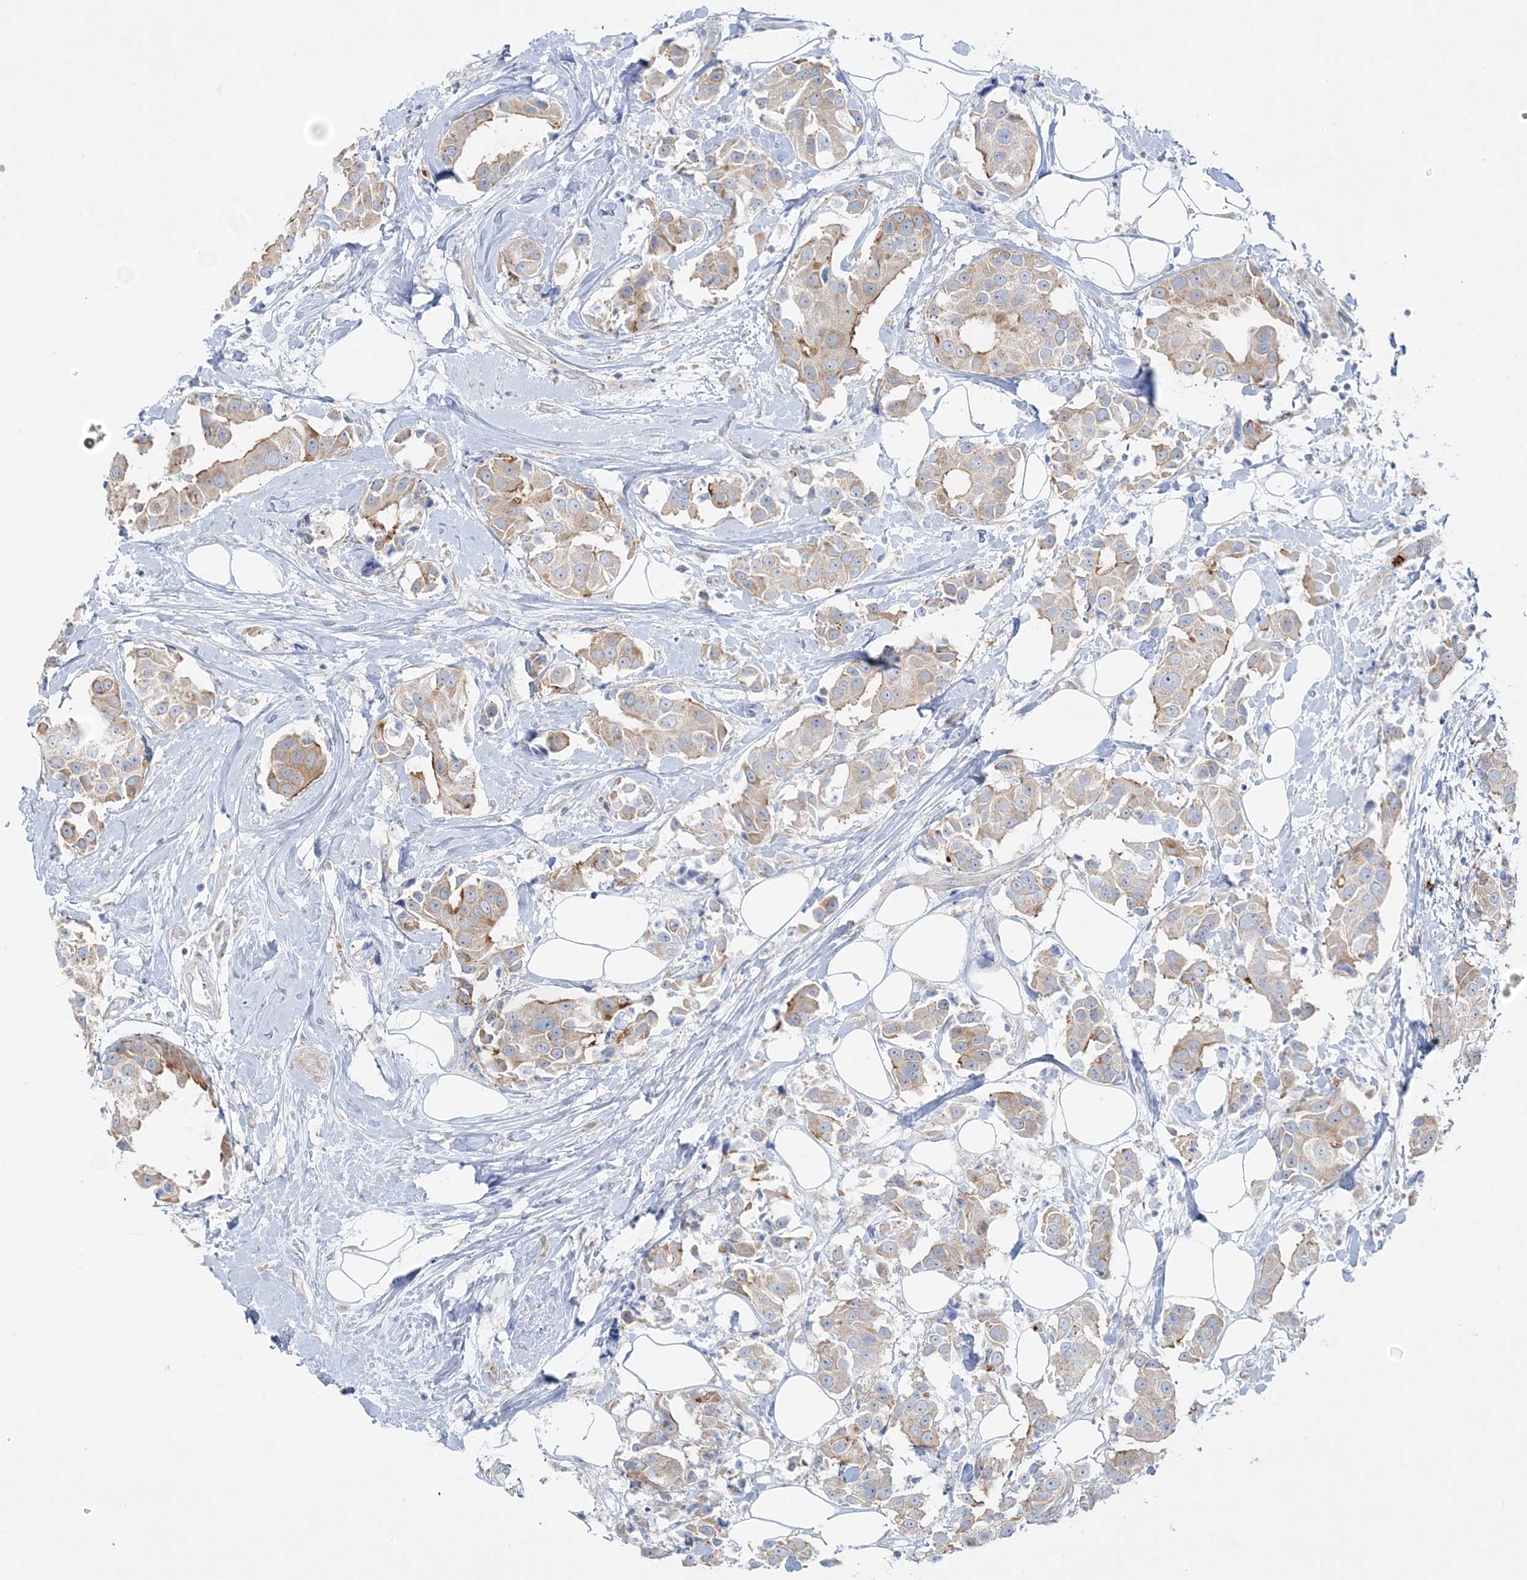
{"staining": {"intensity": "weak", "quantity": ">75%", "location": "cytoplasmic/membranous"}, "tissue": "breast cancer", "cell_type": "Tumor cells", "image_type": "cancer", "snomed": [{"axis": "morphology", "description": "Normal tissue, NOS"}, {"axis": "morphology", "description": "Duct carcinoma"}, {"axis": "topography", "description": "Breast"}], "caption": "Immunohistochemistry photomicrograph of neoplastic tissue: human intraductal carcinoma (breast) stained using immunohistochemistry demonstrates low levels of weak protein expression localized specifically in the cytoplasmic/membranous of tumor cells, appearing as a cytoplasmic/membranous brown color.", "gene": "CCNJ", "patient": {"sex": "female", "age": 39}}